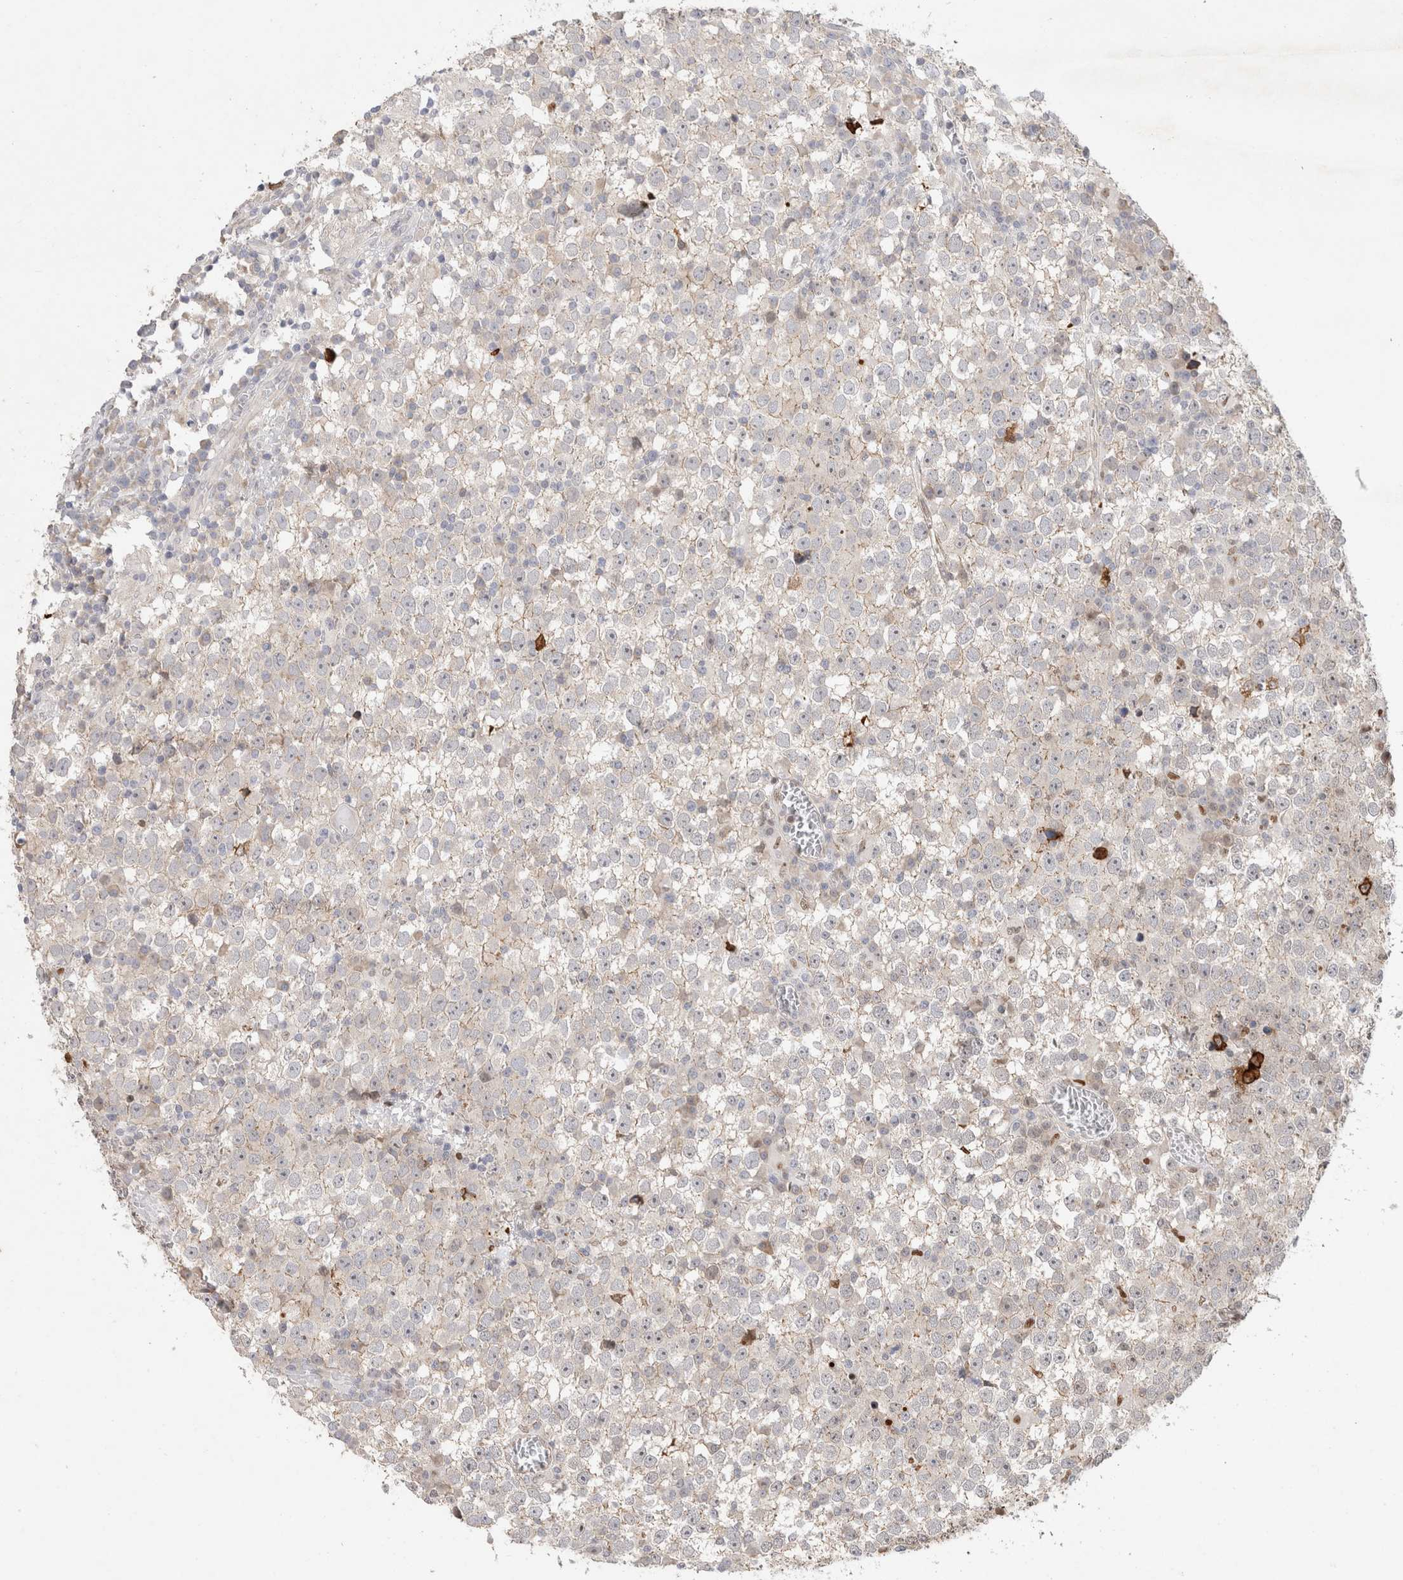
{"staining": {"intensity": "negative", "quantity": "none", "location": "none"}, "tissue": "testis cancer", "cell_type": "Tumor cells", "image_type": "cancer", "snomed": [{"axis": "morphology", "description": "Seminoma, NOS"}, {"axis": "topography", "description": "Testis"}], "caption": "Immunohistochemistry micrograph of human testis cancer stained for a protein (brown), which exhibits no expression in tumor cells. (Stains: DAB immunohistochemistry (IHC) with hematoxylin counter stain, Microscopy: brightfield microscopy at high magnification).", "gene": "TCF4", "patient": {"sex": "male", "age": 65}}